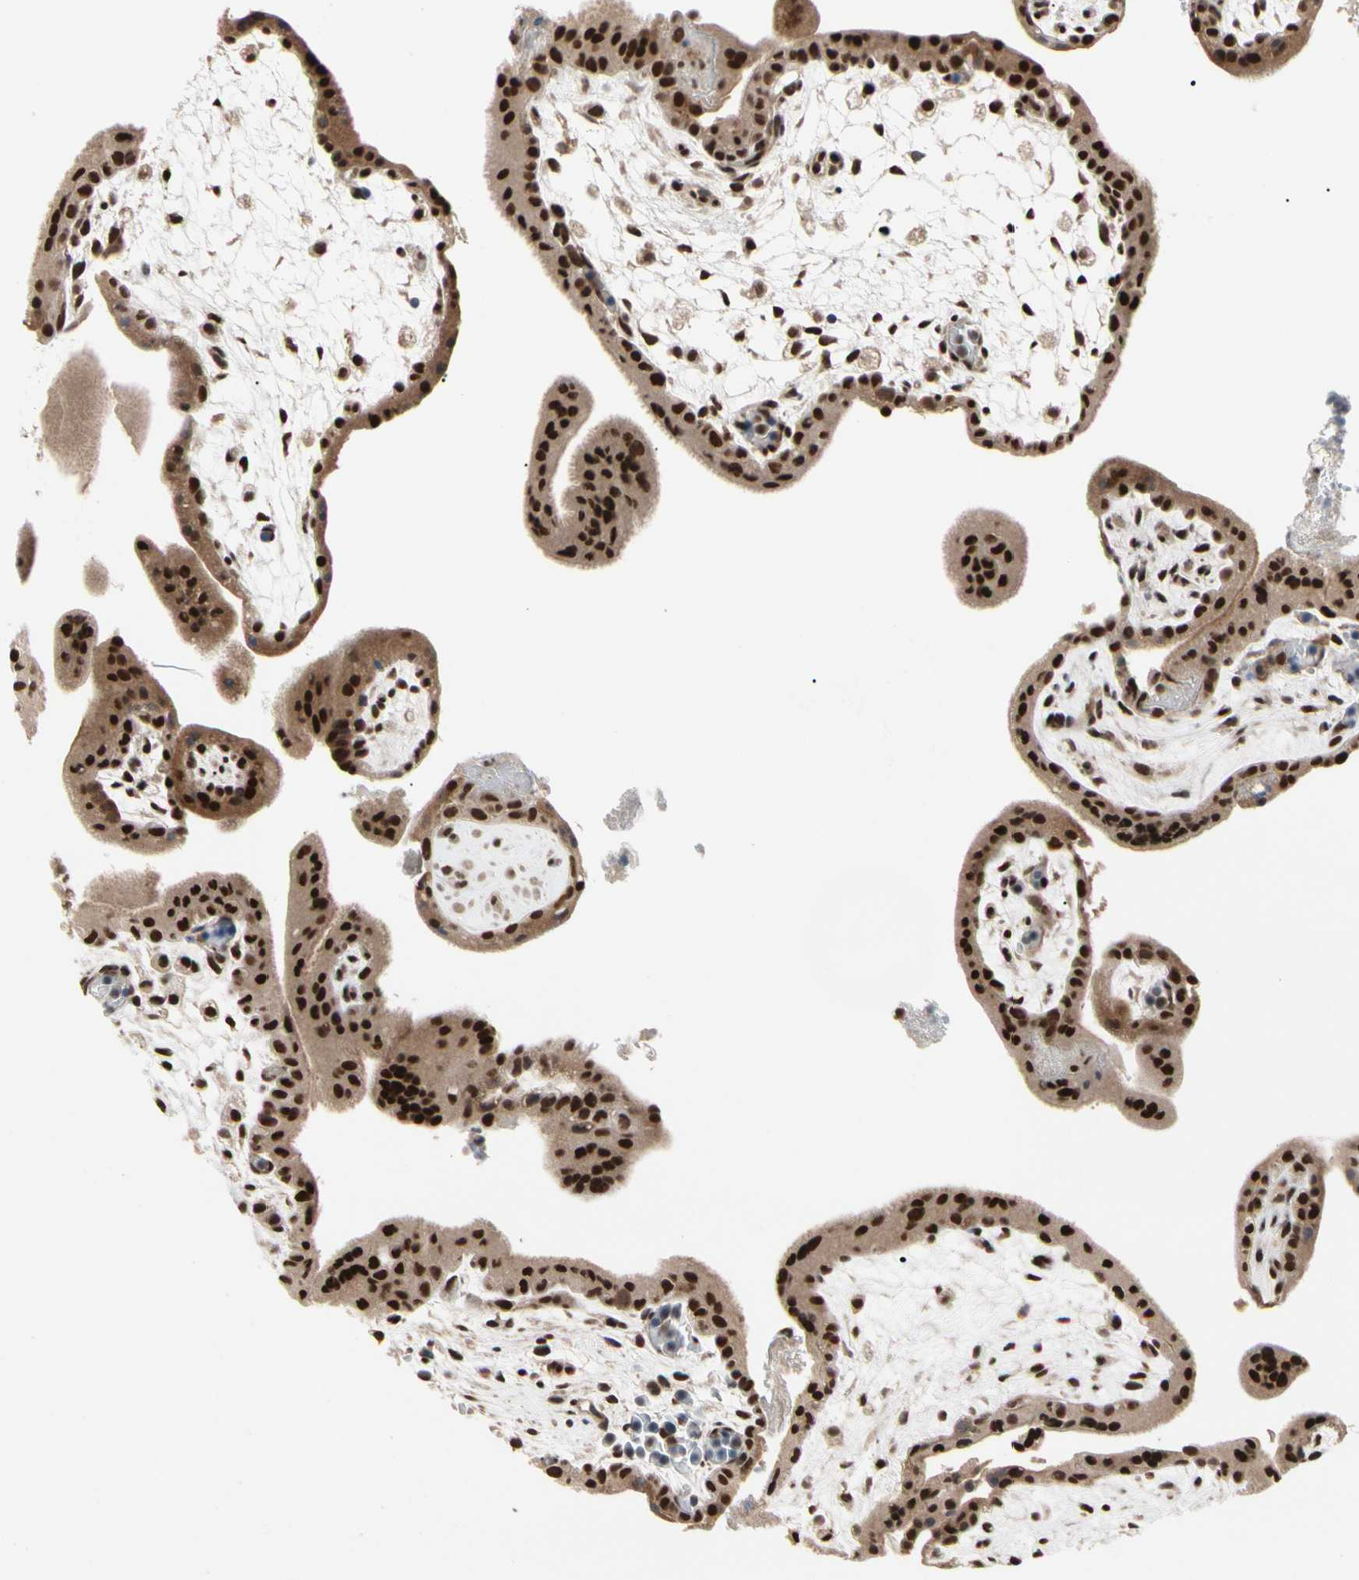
{"staining": {"intensity": "strong", "quantity": ">75%", "location": "cytoplasmic/membranous,nuclear"}, "tissue": "placenta", "cell_type": "Trophoblastic cells", "image_type": "normal", "snomed": [{"axis": "morphology", "description": "Normal tissue, NOS"}, {"axis": "topography", "description": "Placenta"}], "caption": "An IHC photomicrograph of benign tissue is shown. Protein staining in brown shows strong cytoplasmic/membranous,nuclear positivity in placenta within trophoblastic cells. Immunohistochemistry stains the protein of interest in brown and the nuclei are stained blue.", "gene": "FAM98B", "patient": {"sex": "female", "age": 35}}